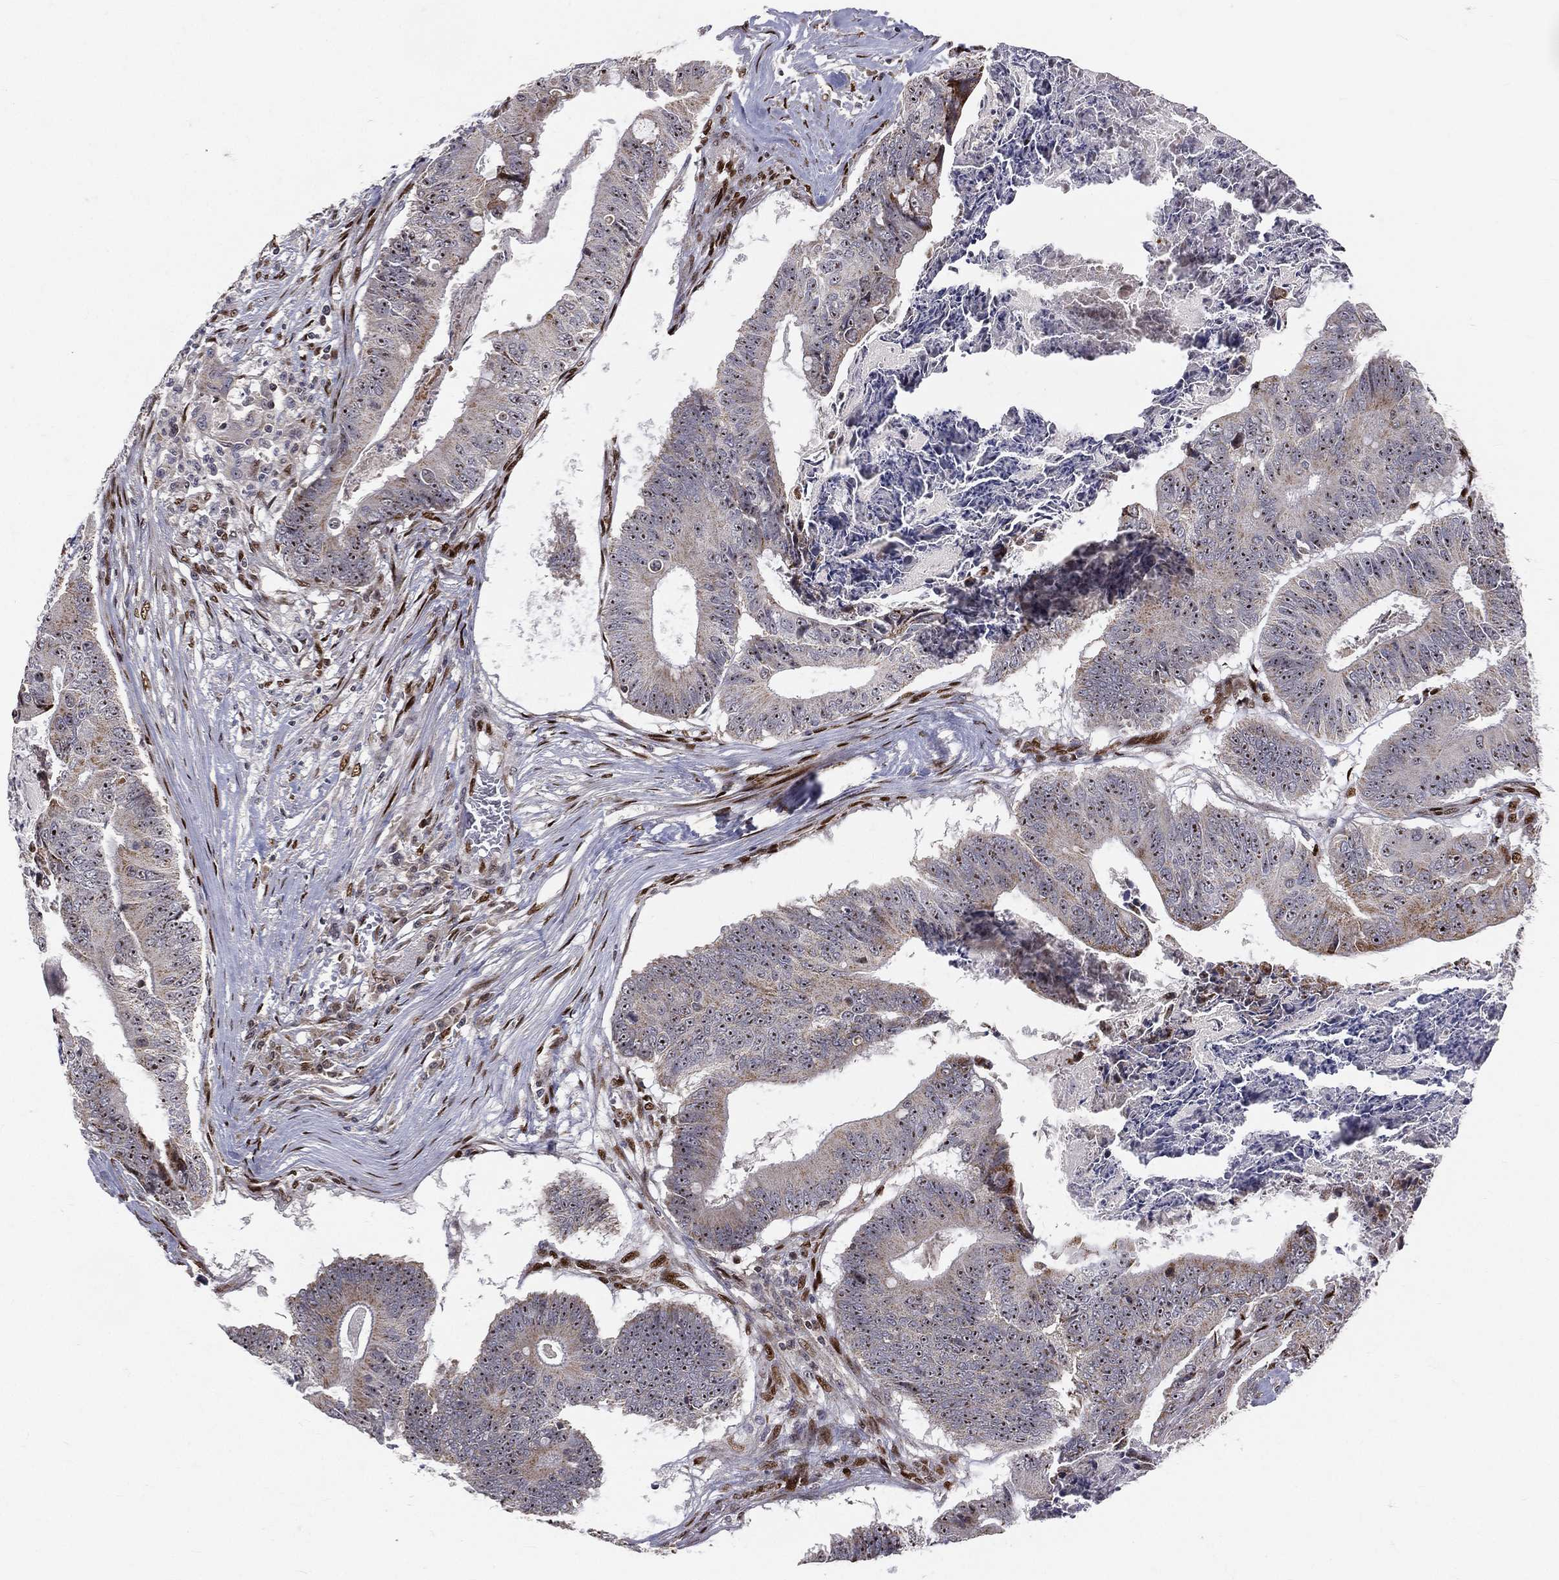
{"staining": {"intensity": "moderate", "quantity": "25%-75%", "location": "nuclear"}, "tissue": "colorectal cancer", "cell_type": "Tumor cells", "image_type": "cancer", "snomed": [{"axis": "morphology", "description": "Adenocarcinoma, NOS"}, {"axis": "topography", "description": "Colon"}], "caption": "Moderate nuclear protein expression is appreciated in about 25%-75% of tumor cells in adenocarcinoma (colorectal).", "gene": "ZEB1", "patient": {"sex": "male", "age": 84}}